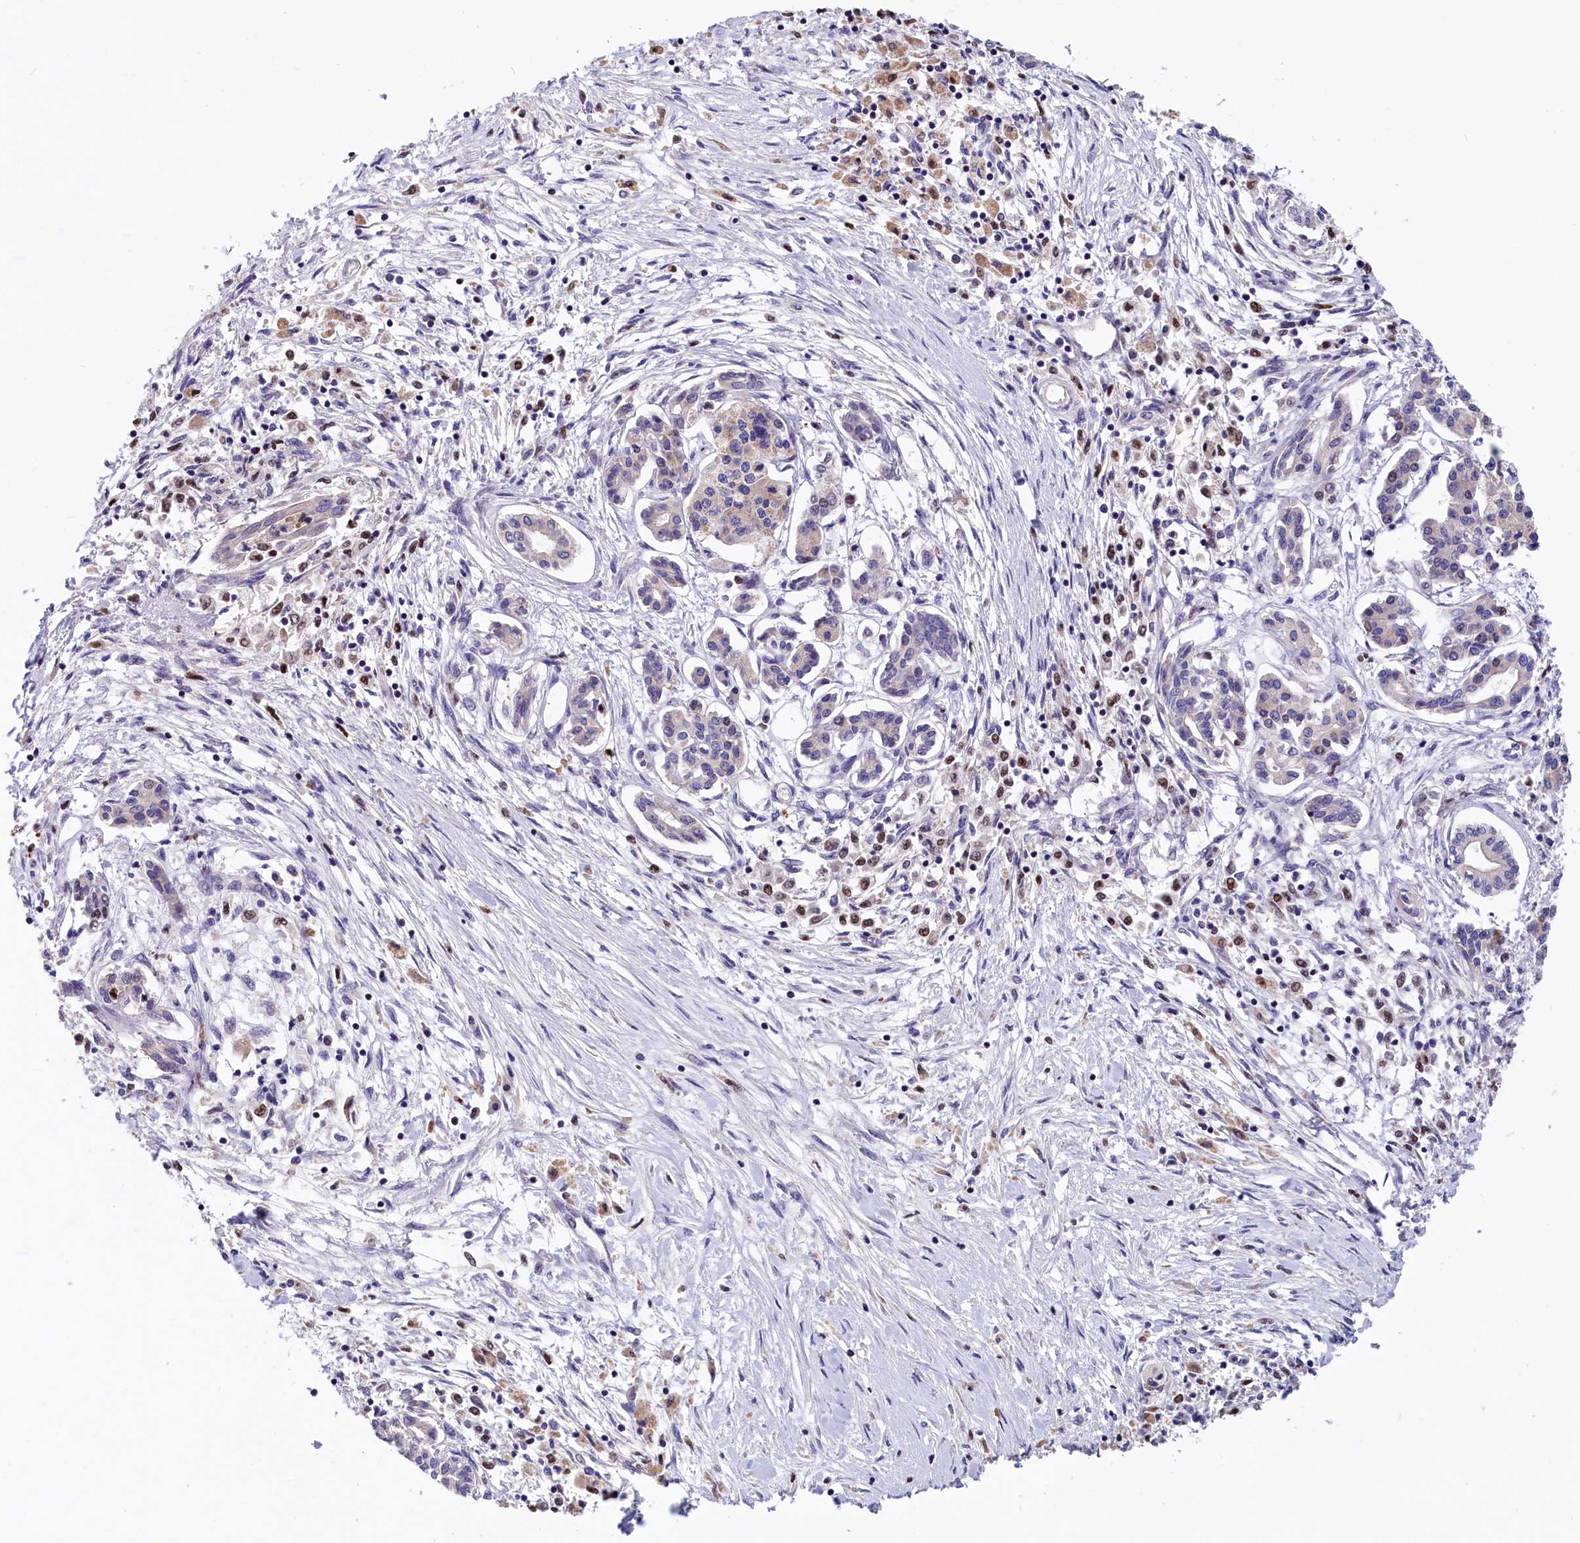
{"staining": {"intensity": "negative", "quantity": "none", "location": "none"}, "tissue": "pancreatic cancer", "cell_type": "Tumor cells", "image_type": "cancer", "snomed": [{"axis": "morphology", "description": "Adenocarcinoma, NOS"}, {"axis": "topography", "description": "Pancreas"}], "caption": "High power microscopy image of an IHC histopathology image of pancreatic adenocarcinoma, revealing no significant positivity in tumor cells. (IHC, brightfield microscopy, high magnification).", "gene": "BTBD9", "patient": {"sex": "female", "age": 50}}